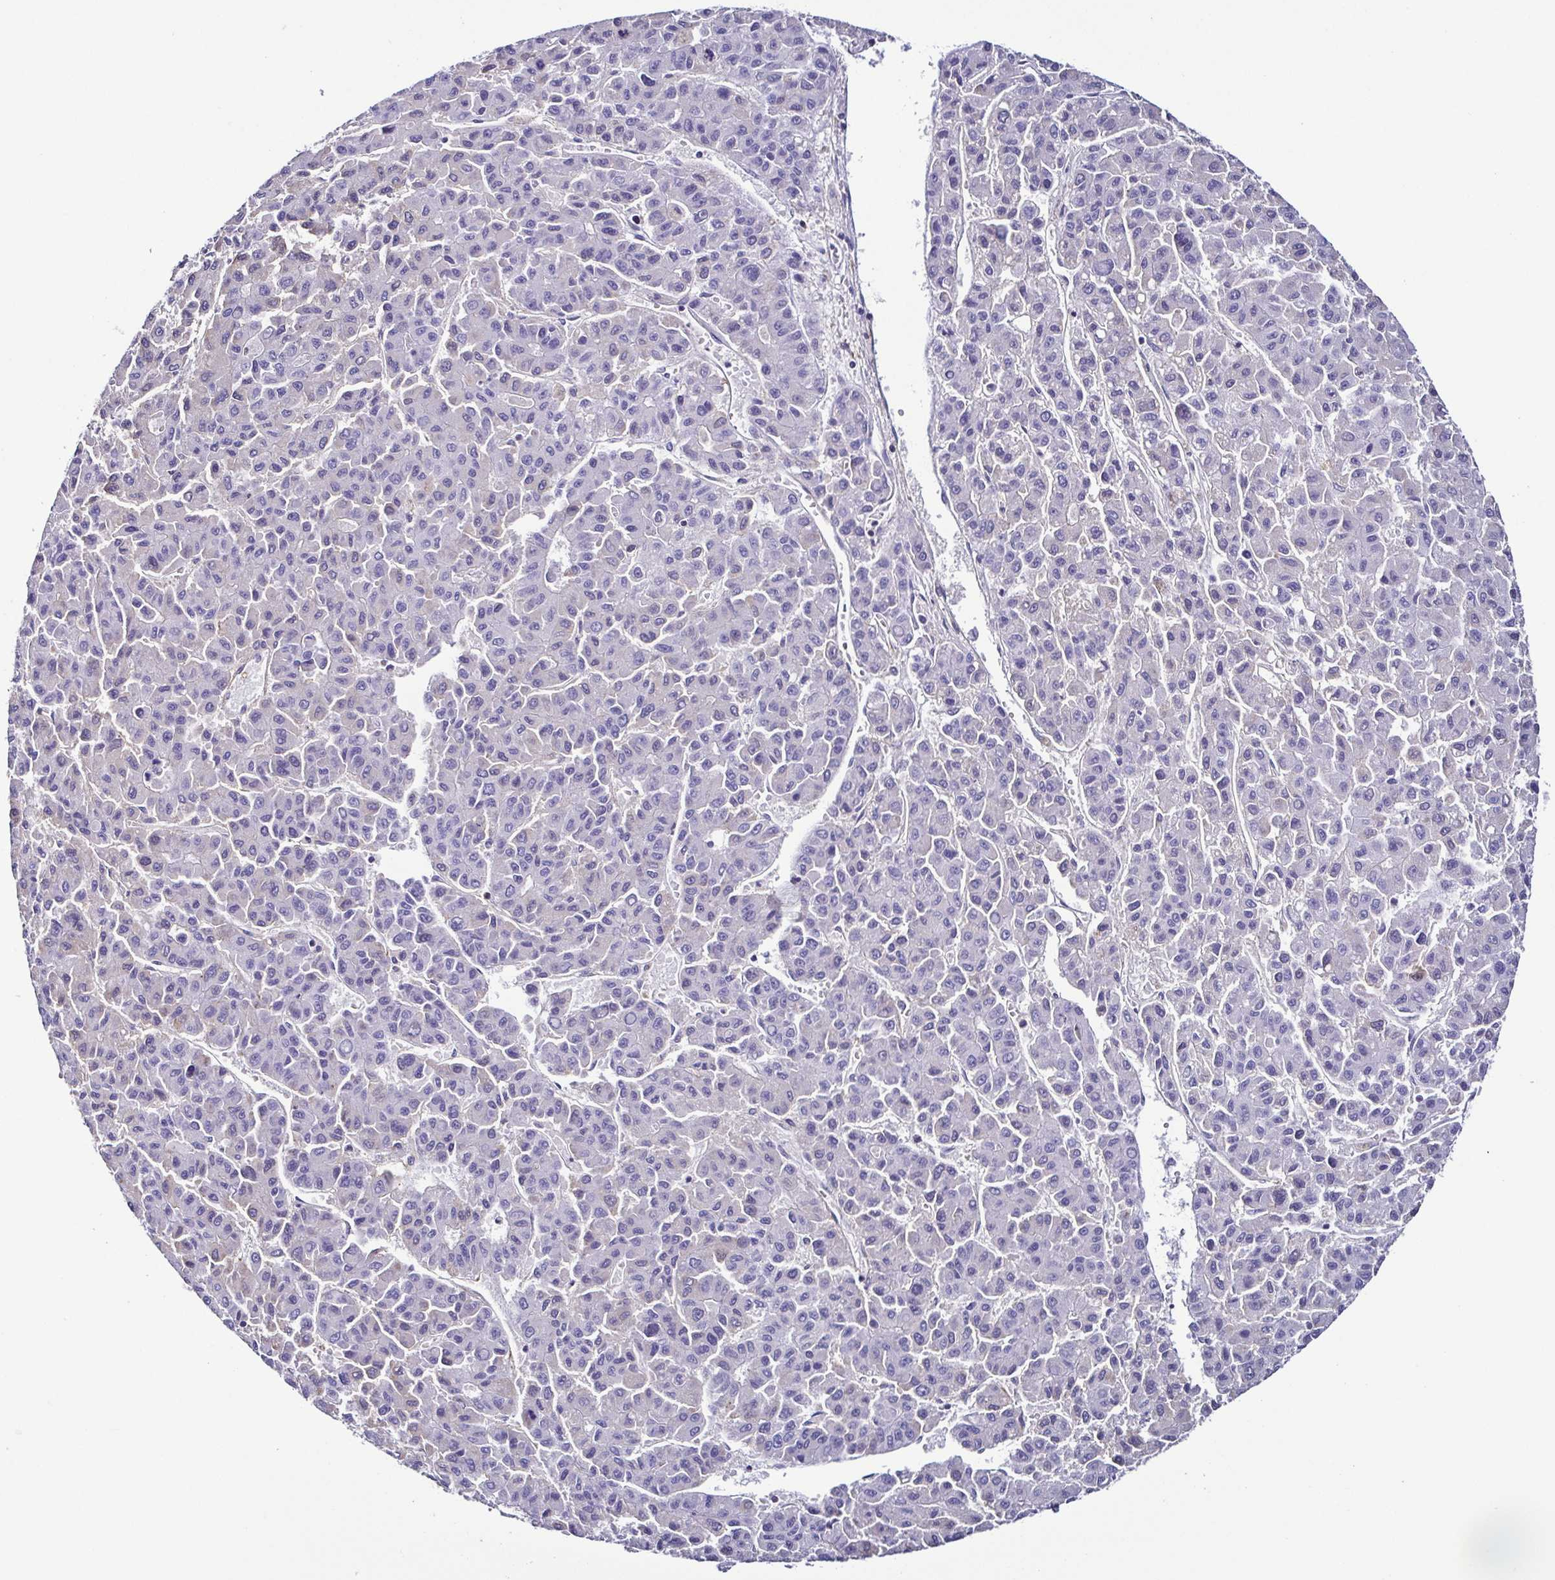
{"staining": {"intensity": "negative", "quantity": "none", "location": "none"}, "tissue": "liver cancer", "cell_type": "Tumor cells", "image_type": "cancer", "snomed": [{"axis": "morphology", "description": "Carcinoma, Hepatocellular, NOS"}, {"axis": "topography", "description": "Liver"}], "caption": "There is no significant staining in tumor cells of liver hepatocellular carcinoma.", "gene": "TNNT2", "patient": {"sex": "male", "age": 70}}